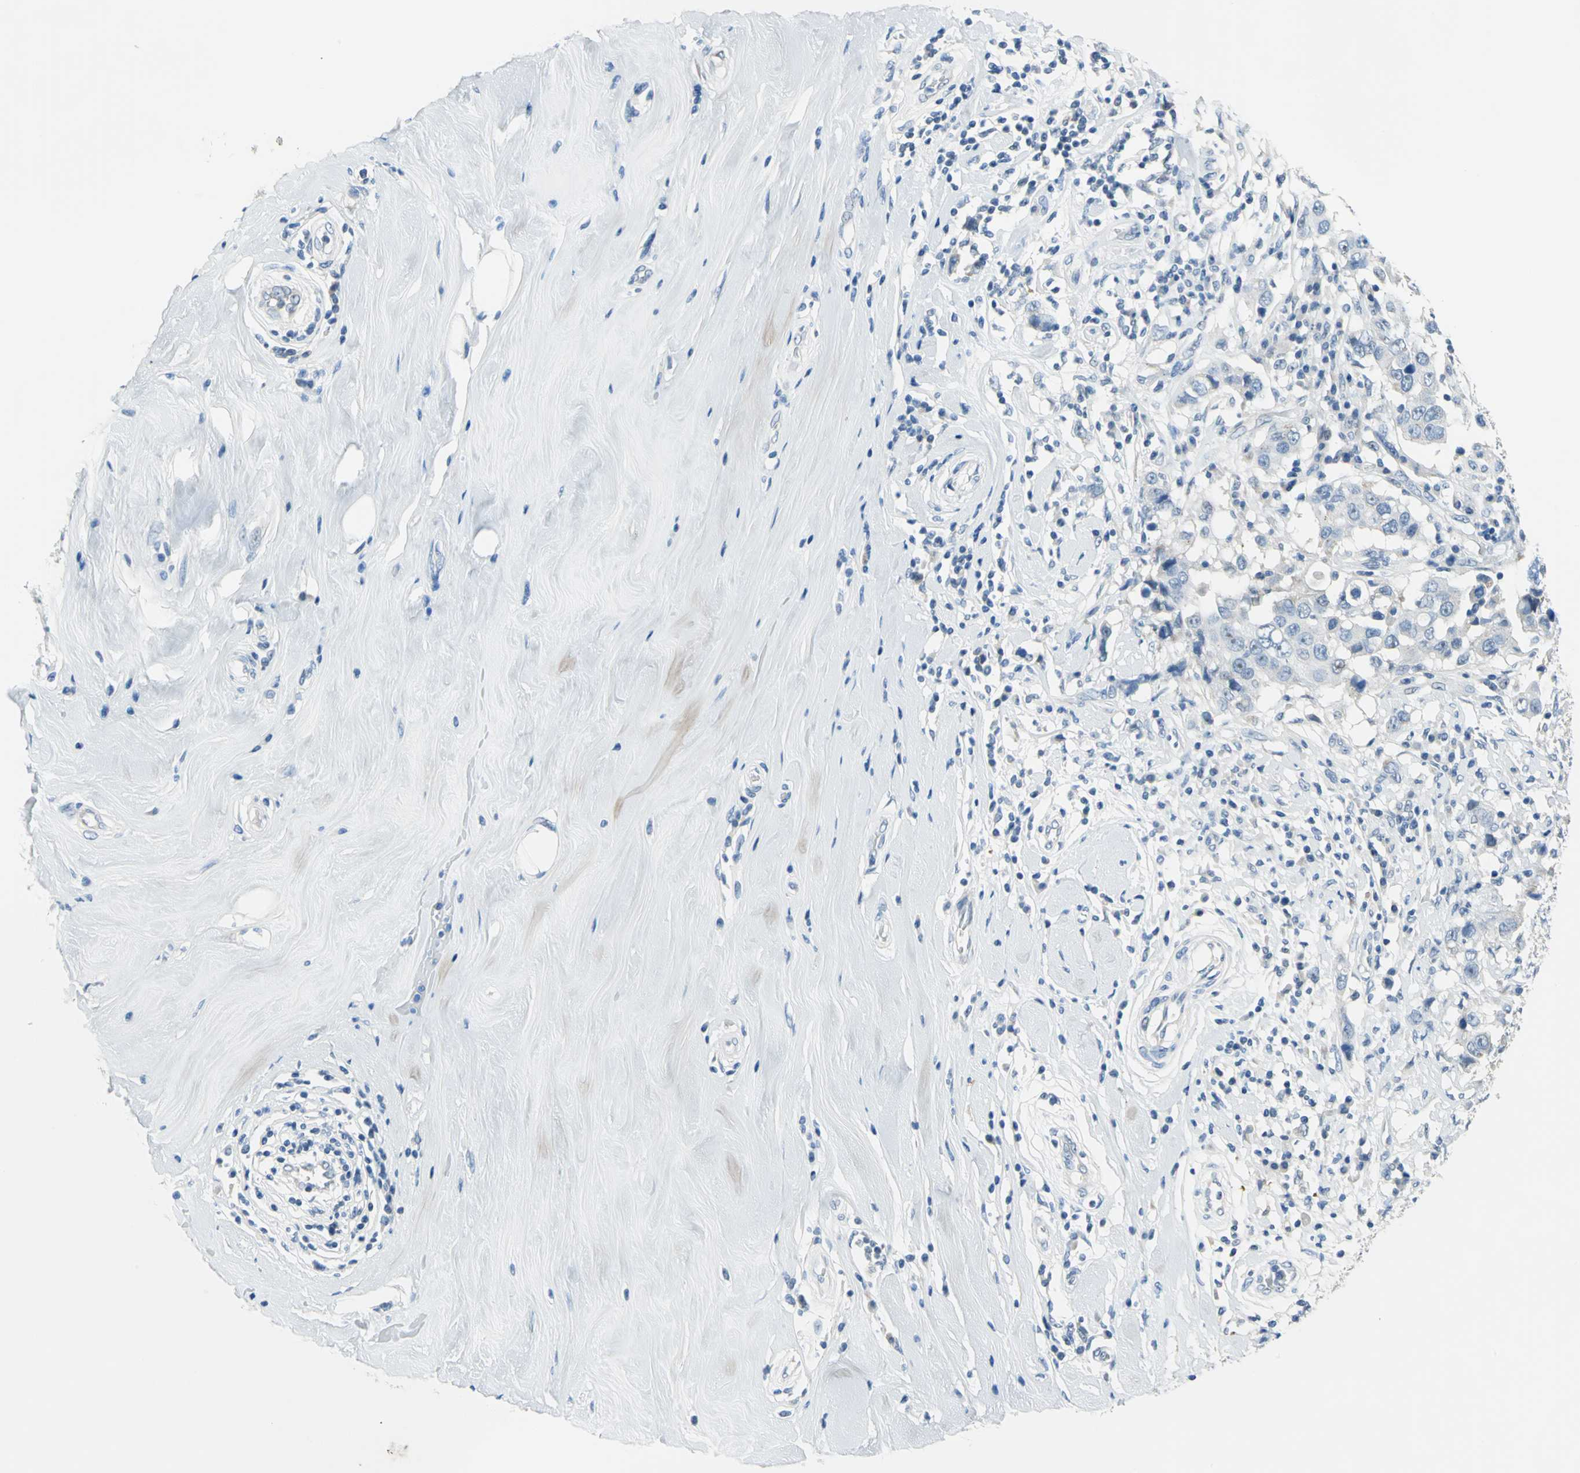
{"staining": {"intensity": "negative", "quantity": "none", "location": "none"}, "tissue": "breast cancer", "cell_type": "Tumor cells", "image_type": "cancer", "snomed": [{"axis": "morphology", "description": "Duct carcinoma"}, {"axis": "topography", "description": "Breast"}], "caption": "DAB immunohistochemical staining of intraductal carcinoma (breast) shows no significant expression in tumor cells.", "gene": "MUC4", "patient": {"sex": "female", "age": 27}}